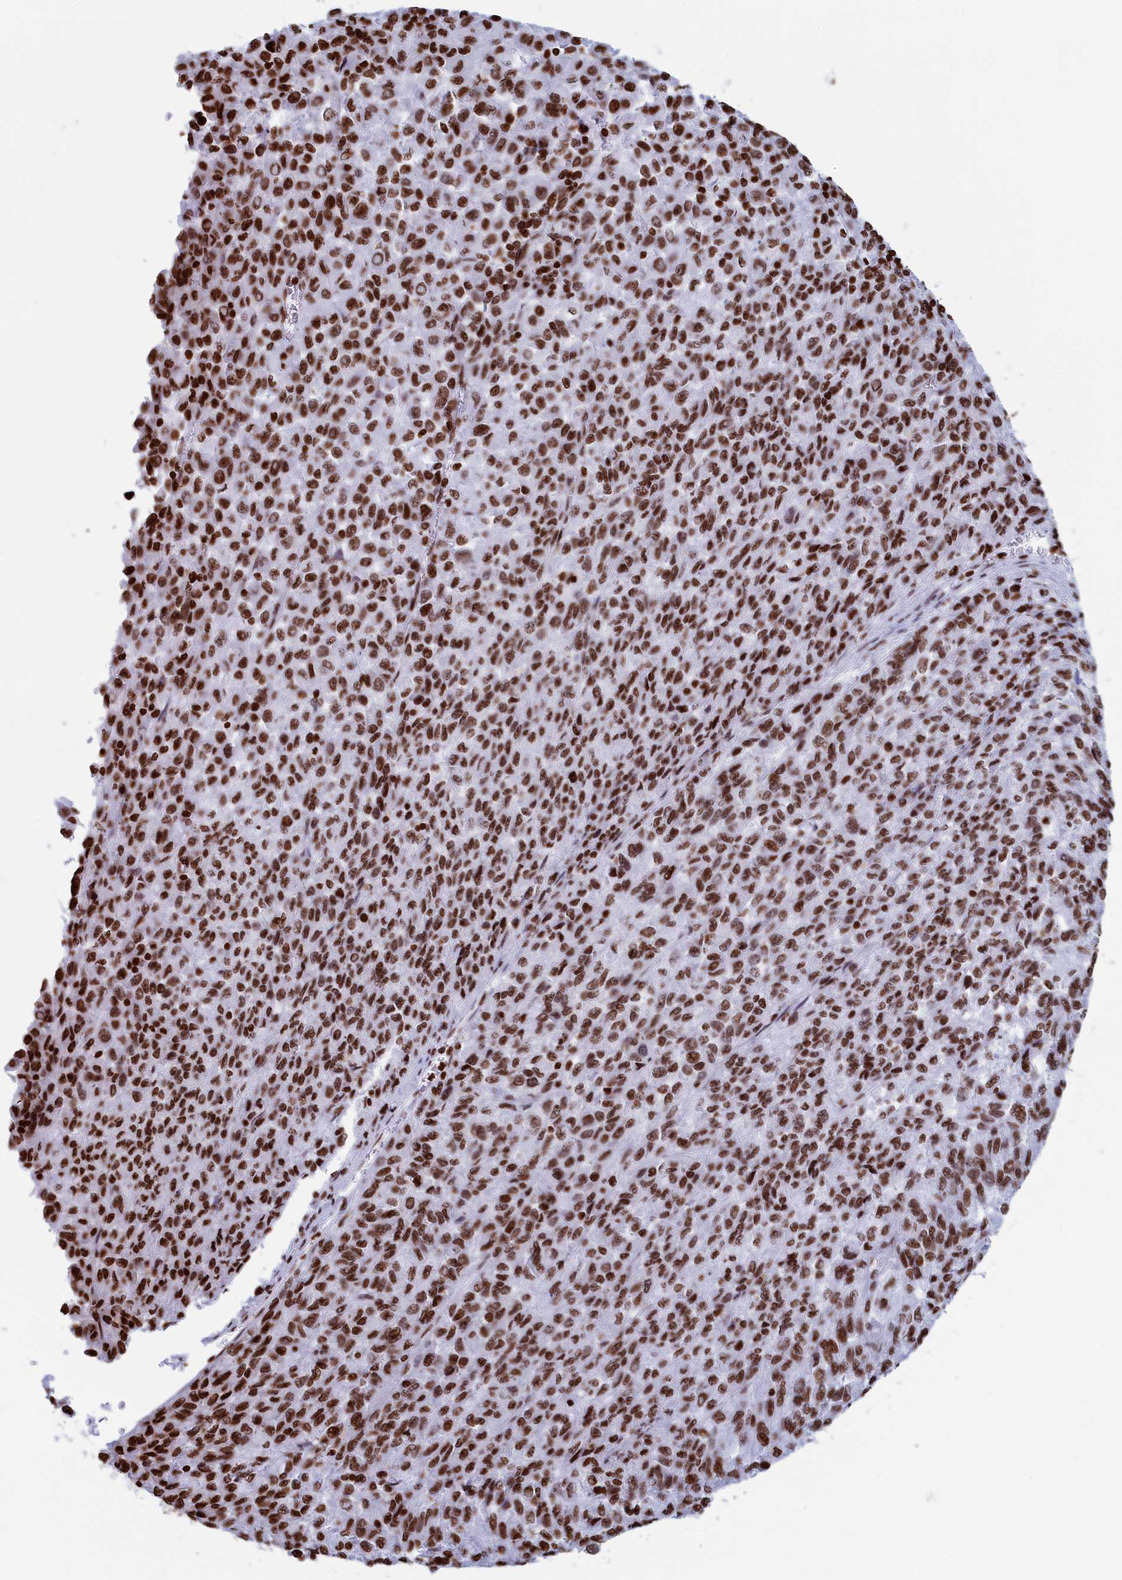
{"staining": {"intensity": "strong", "quantity": ">75%", "location": "nuclear"}, "tissue": "melanoma", "cell_type": "Tumor cells", "image_type": "cancer", "snomed": [{"axis": "morphology", "description": "Malignant melanoma, Metastatic site"}, {"axis": "topography", "description": "Lung"}], "caption": "An immunohistochemistry image of neoplastic tissue is shown. Protein staining in brown labels strong nuclear positivity in malignant melanoma (metastatic site) within tumor cells. (brown staining indicates protein expression, while blue staining denotes nuclei).", "gene": "APOBEC3A", "patient": {"sex": "male", "age": 64}}